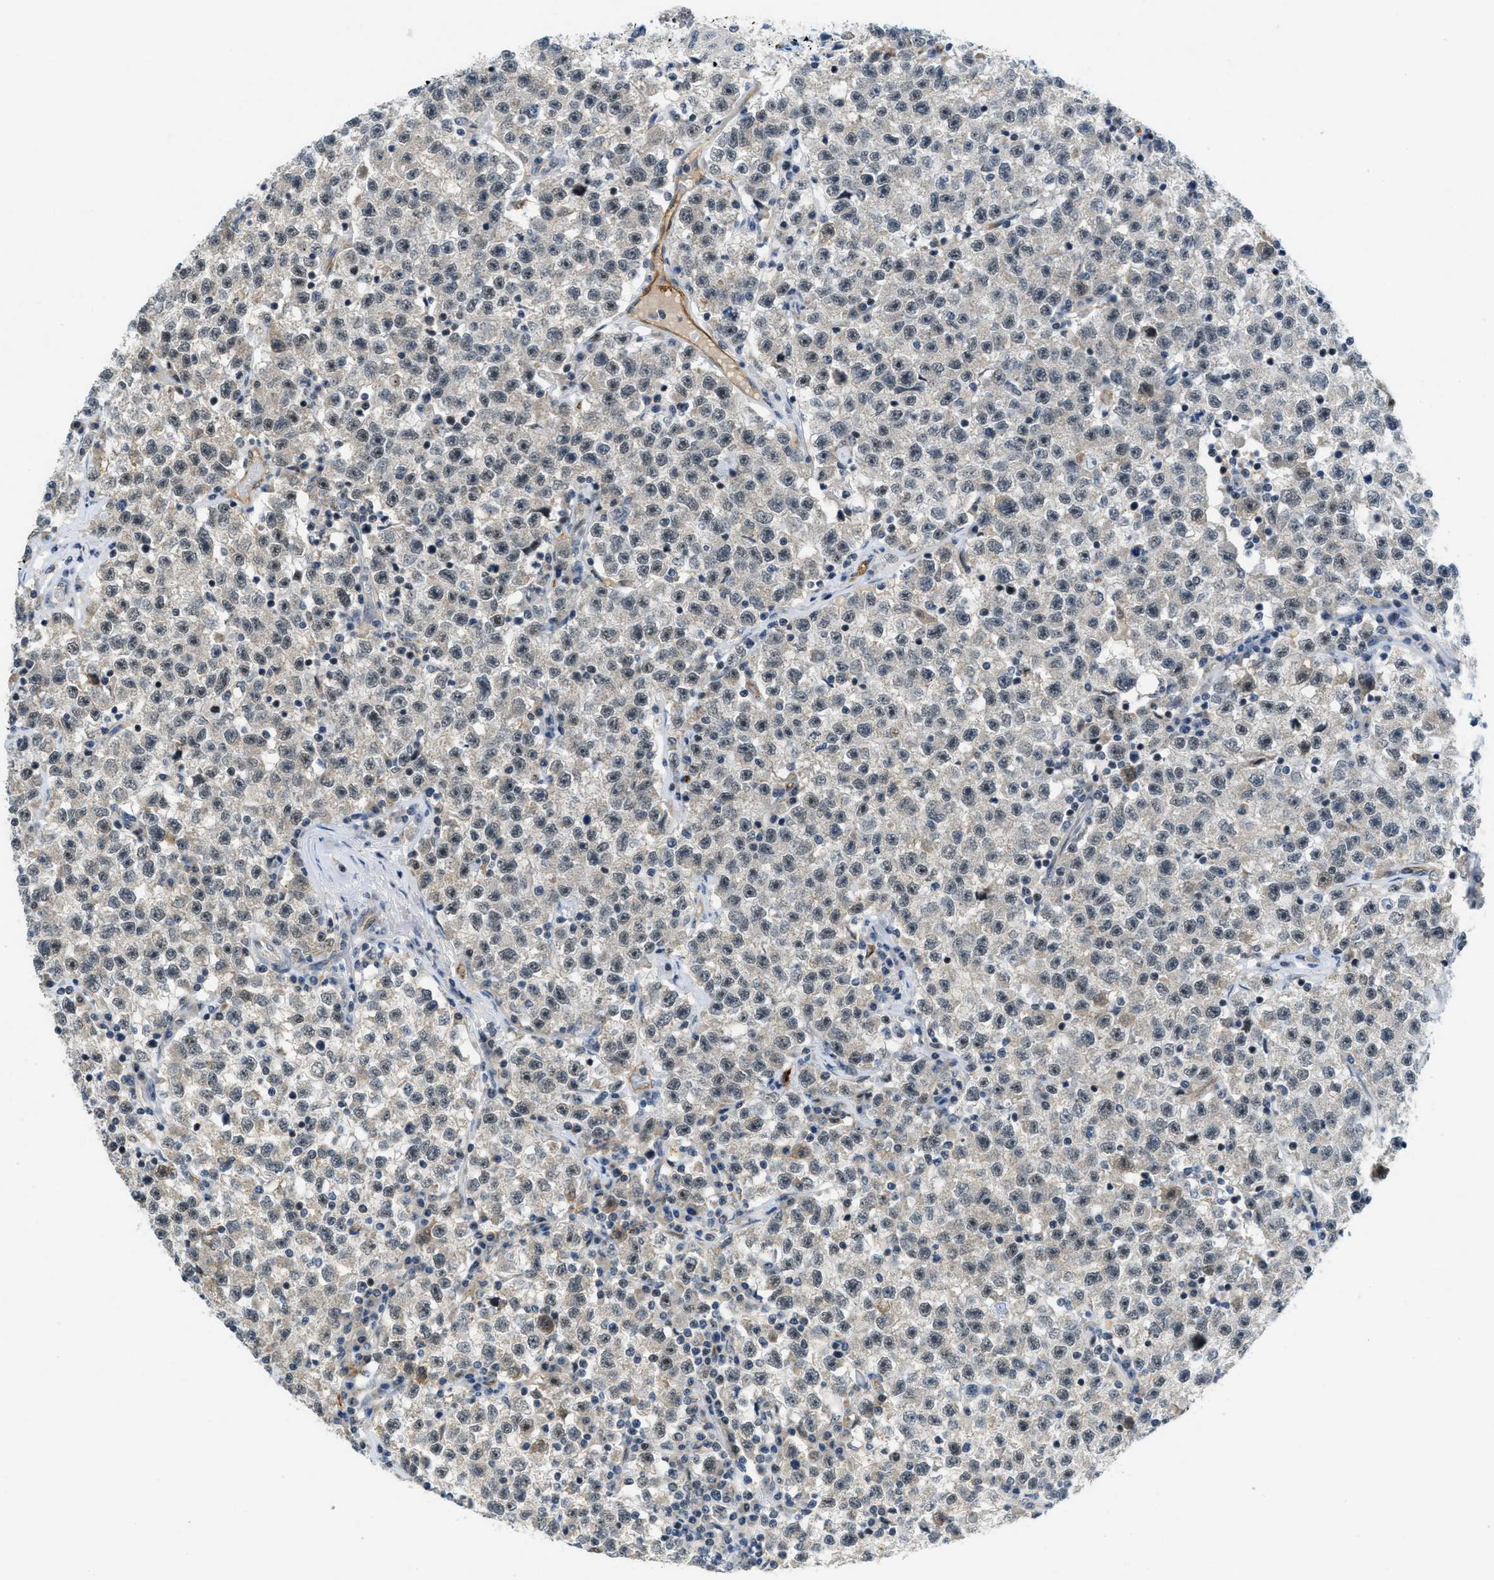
{"staining": {"intensity": "negative", "quantity": "none", "location": "none"}, "tissue": "testis cancer", "cell_type": "Tumor cells", "image_type": "cancer", "snomed": [{"axis": "morphology", "description": "Seminoma, NOS"}, {"axis": "topography", "description": "Testis"}], "caption": "Immunohistochemical staining of testis seminoma reveals no significant expression in tumor cells.", "gene": "SLCO2A1", "patient": {"sex": "male", "age": 22}}